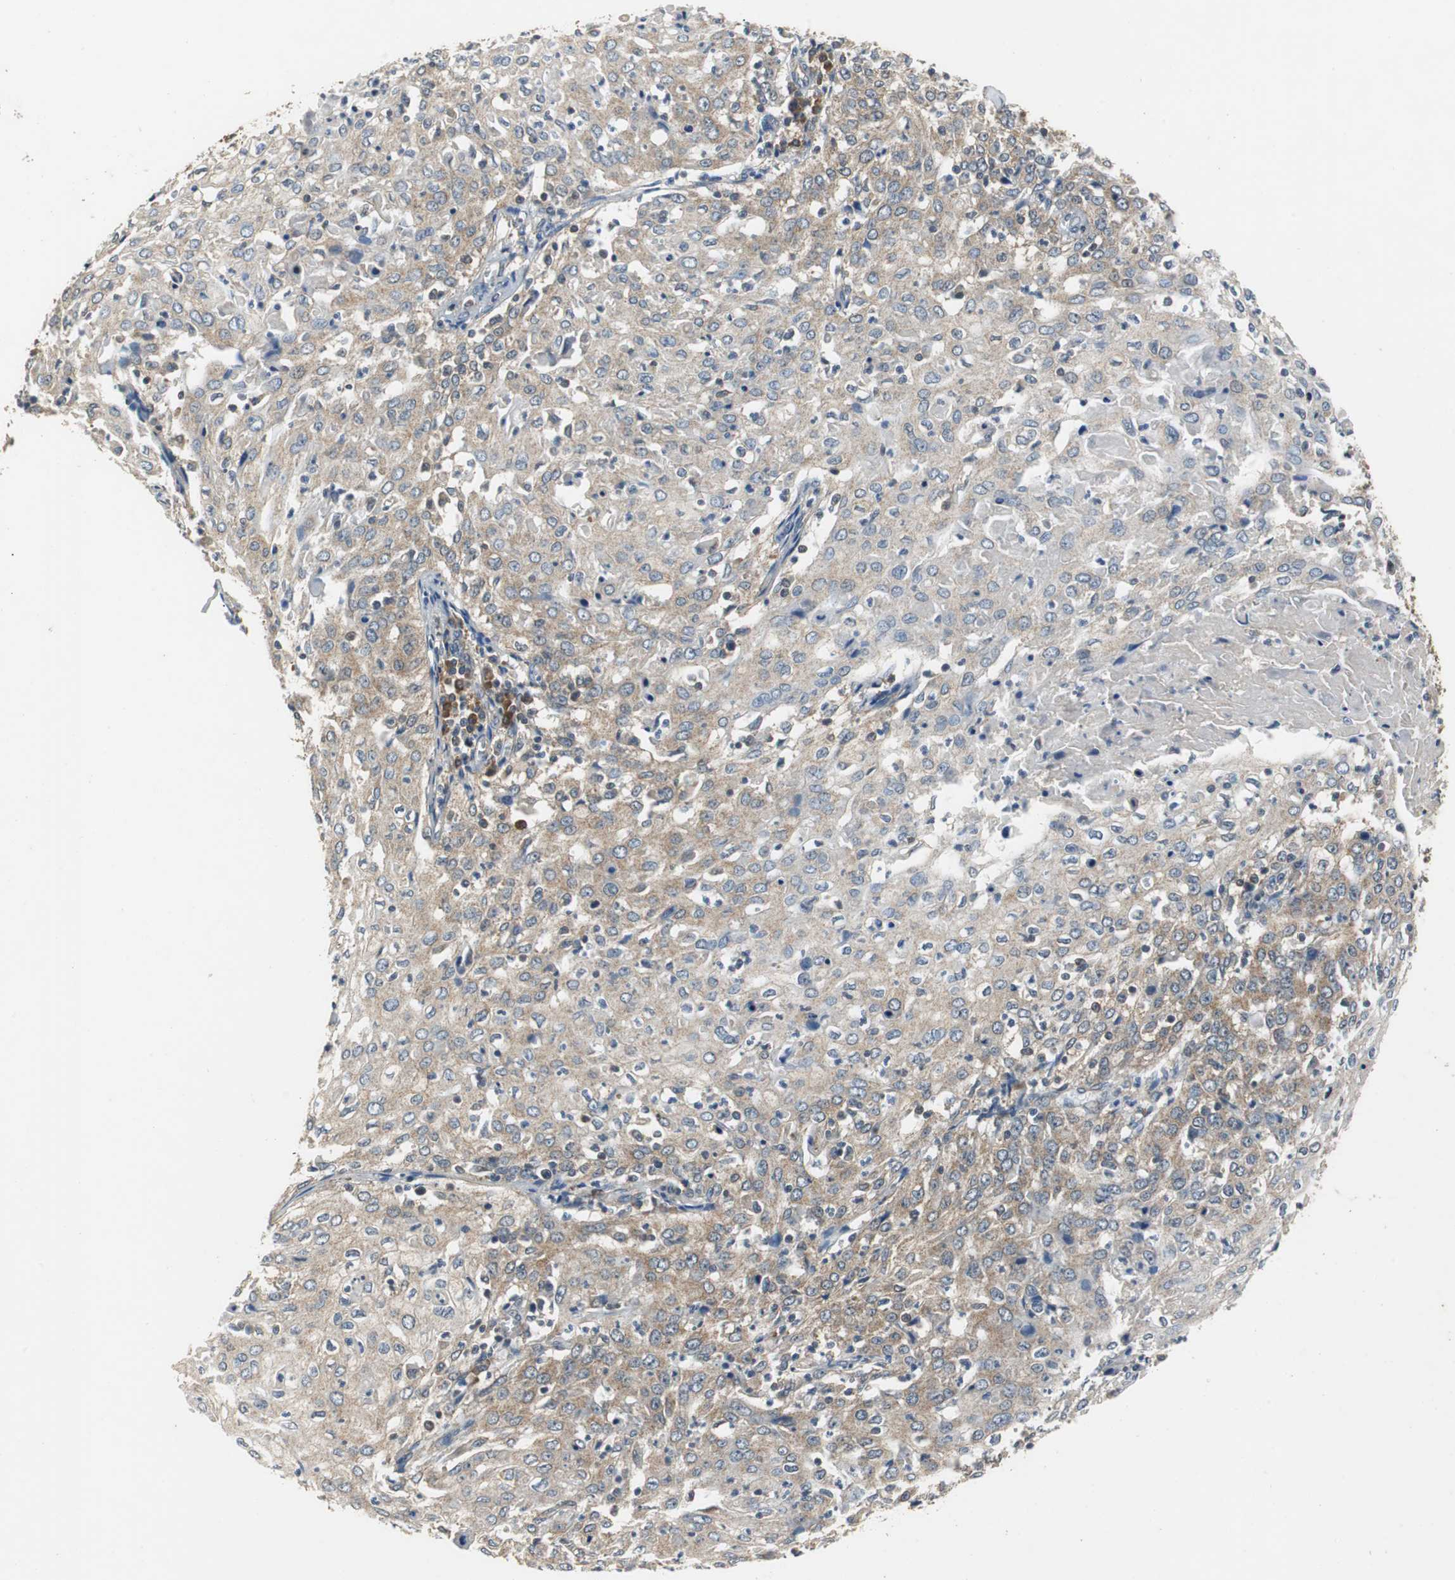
{"staining": {"intensity": "weak", "quantity": ">75%", "location": "cytoplasmic/membranous"}, "tissue": "cervical cancer", "cell_type": "Tumor cells", "image_type": "cancer", "snomed": [{"axis": "morphology", "description": "Squamous cell carcinoma, NOS"}, {"axis": "topography", "description": "Cervix"}], "caption": "Approximately >75% of tumor cells in human cervical squamous cell carcinoma display weak cytoplasmic/membranous protein expression as visualized by brown immunohistochemical staining.", "gene": "VBP1", "patient": {"sex": "female", "age": 39}}